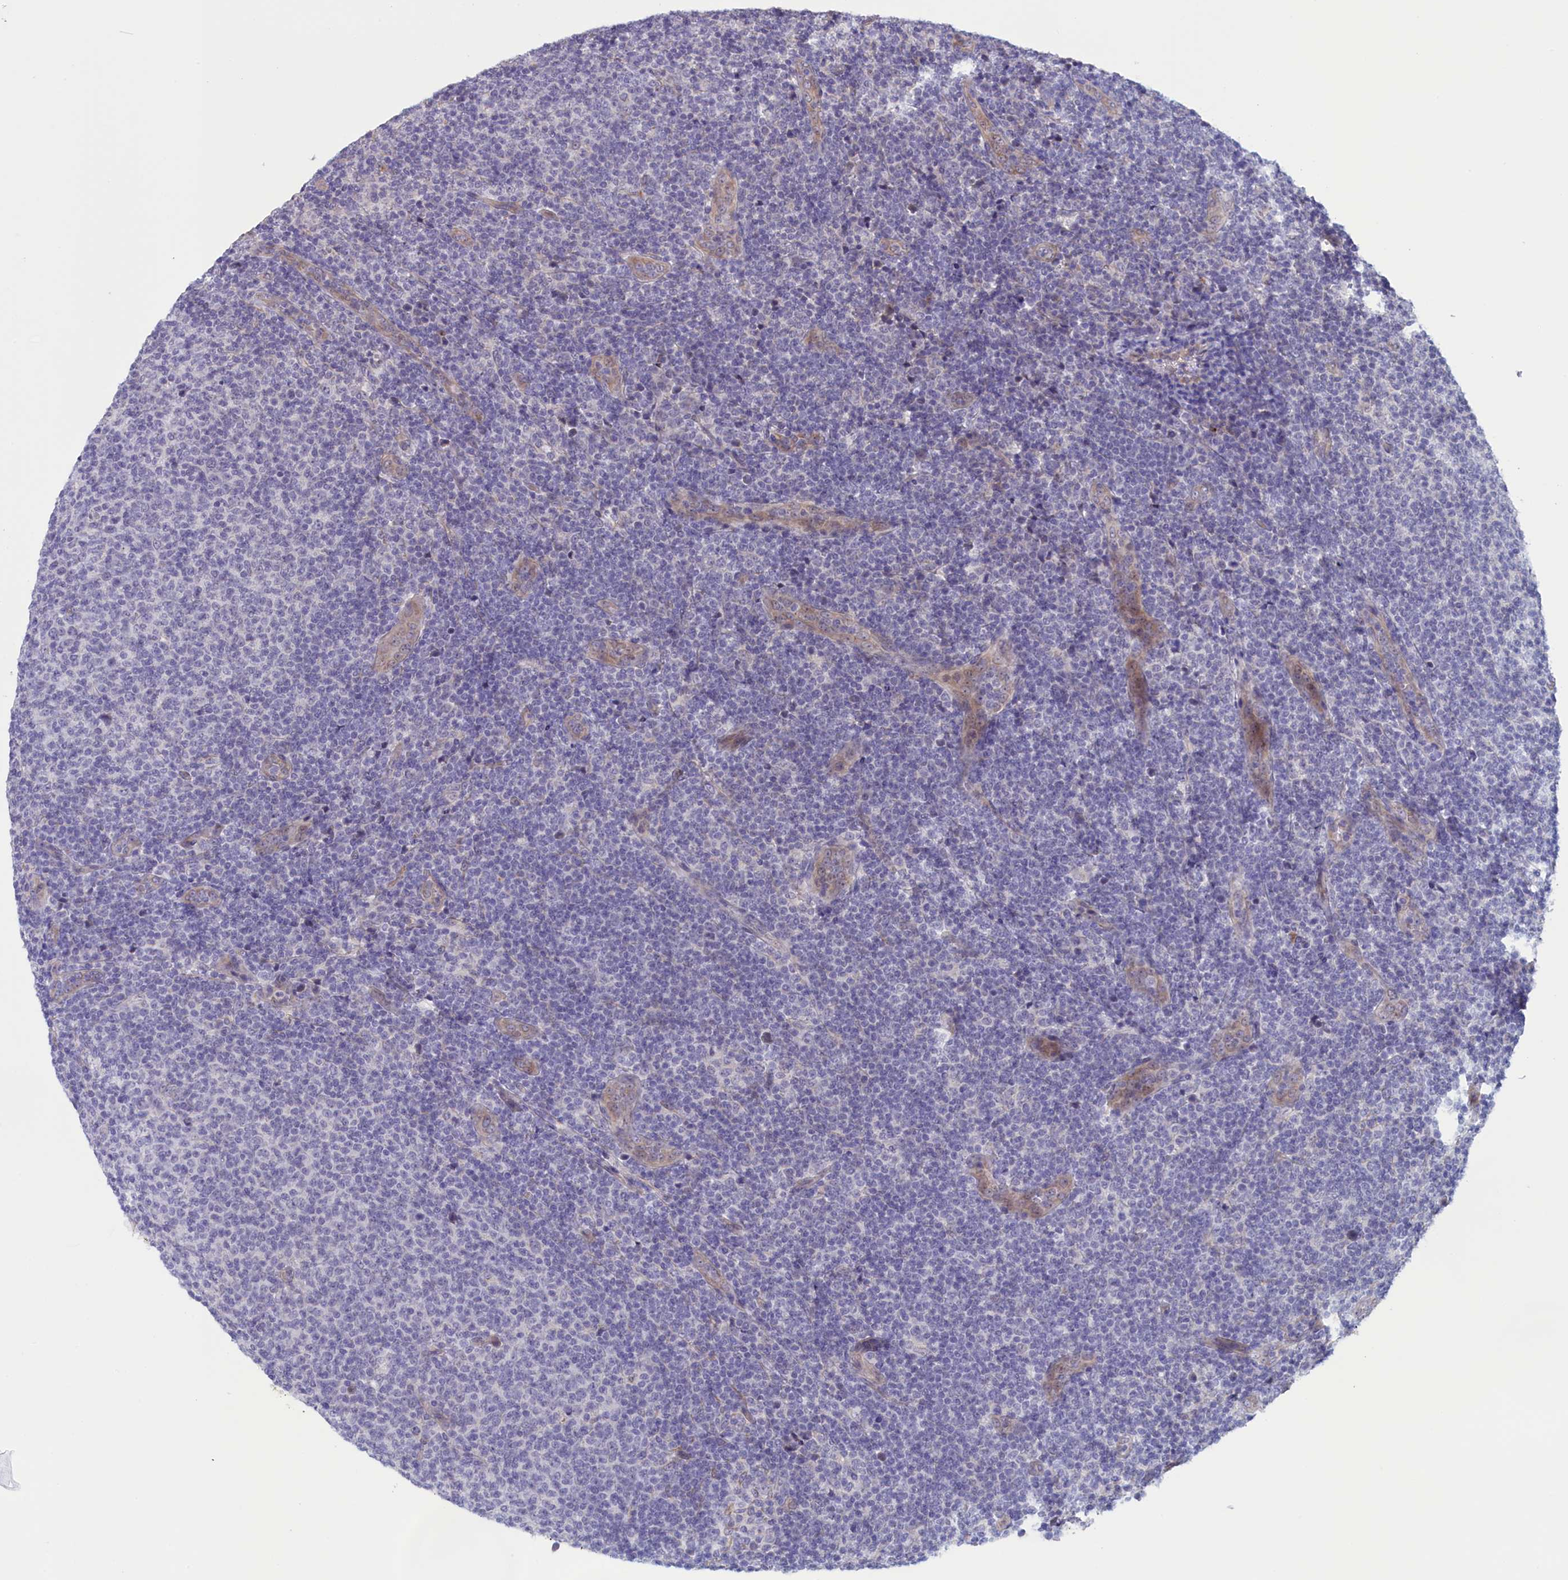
{"staining": {"intensity": "negative", "quantity": "none", "location": "none"}, "tissue": "lymphoma", "cell_type": "Tumor cells", "image_type": "cancer", "snomed": [{"axis": "morphology", "description": "Malignant lymphoma, non-Hodgkin's type, Low grade"}, {"axis": "topography", "description": "Lymph node"}], "caption": "Human malignant lymphoma, non-Hodgkin's type (low-grade) stained for a protein using immunohistochemistry (IHC) shows no staining in tumor cells.", "gene": "IGFALS", "patient": {"sex": "male", "age": 66}}